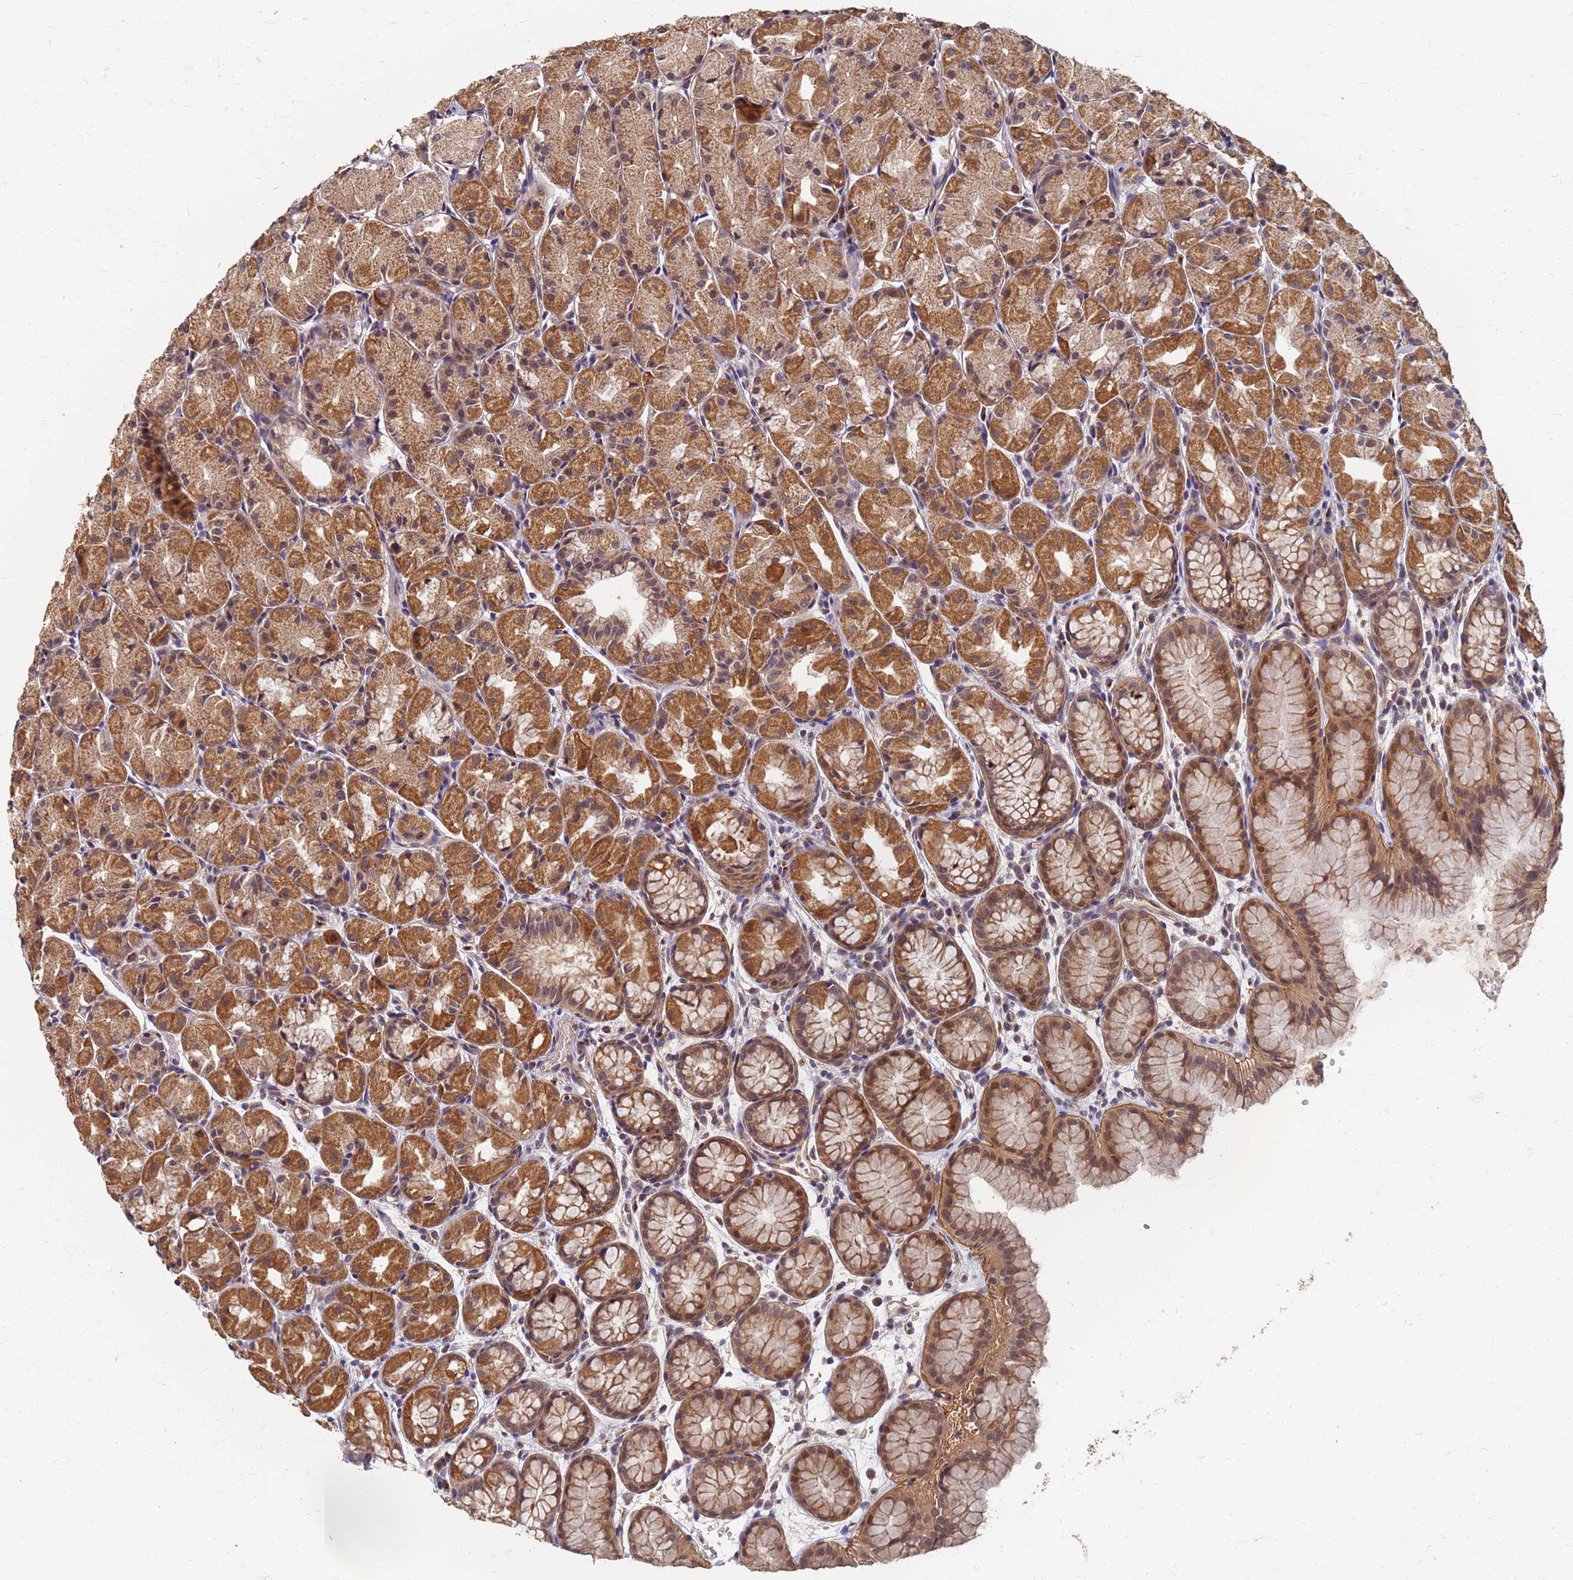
{"staining": {"intensity": "moderate", "quantity": ">75%", "location": "cytoplasmic/membranous,nuclear"}, "tissue": "stomach", "cell_type": "Glandular cells", "image_type": "normal", "snomed": [{"axis": "morphology", "description": "Normal tissue, NOS"}, {"axis": "topography", "description": "Stomach, upper"}], "caption": "A high-resolution image shows IHC staining of normal stomach, which displays moderate cytoplasmic/membranous,nuclear staining in about >75% of glandular cells.", "gene": "ITGB4", "patient": {"sex": "male", "age": 47}}